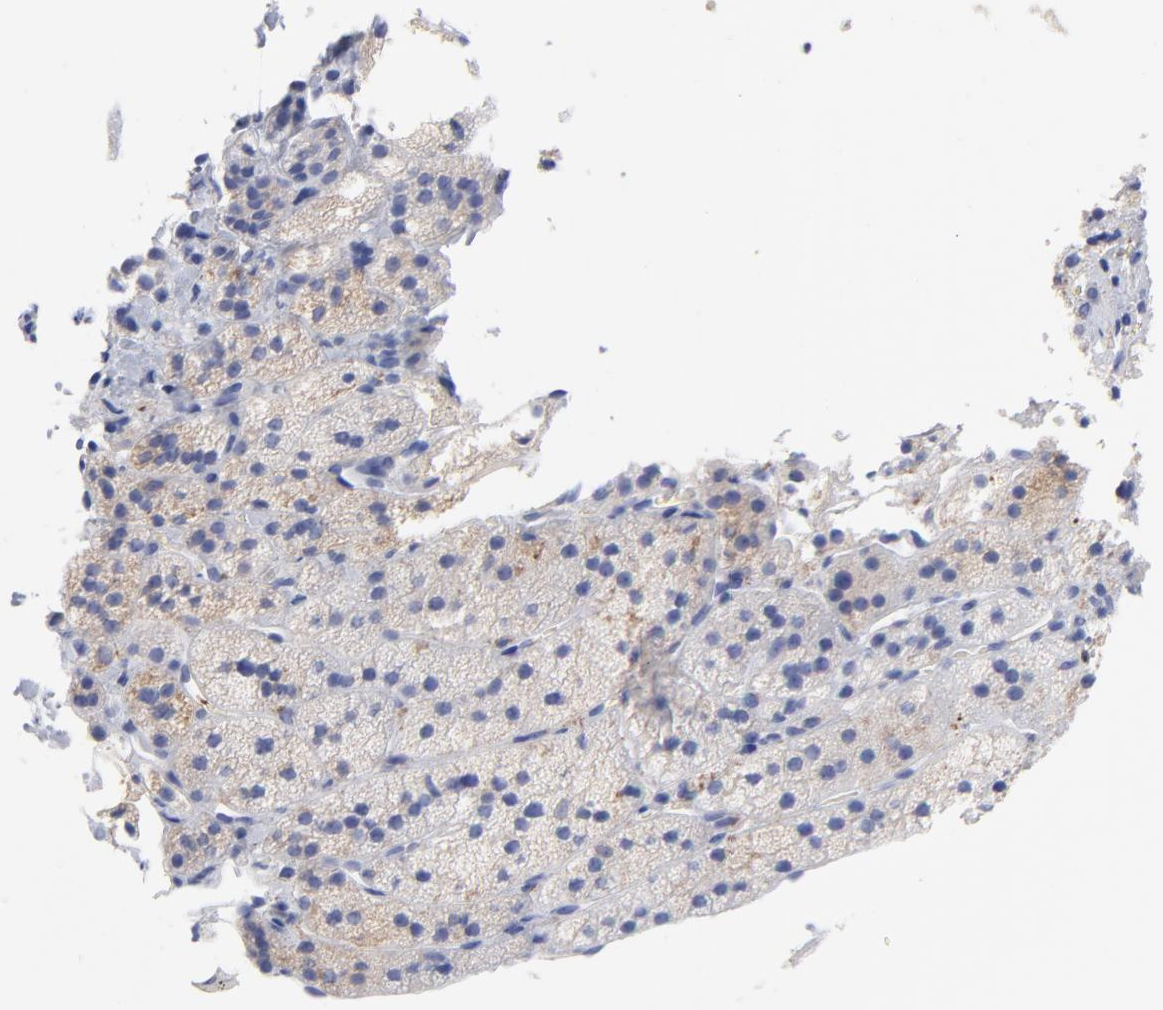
{"staining": {"intensity": "weak", "quantity": ">75%", "location": "cytoplasmic/membranous"}, "tissue": "adrenal gland", "cell_type": "Glandular cells", "image_type": "normal", "snomed": [{"axis": "morphology", "description": "Normal tissue, NOS"}, {"axis": "topography", "description": "Adrenal gland"}], "caption": "Weak cytoplasmic/membranous protein staining is present in about >75% of glandular cells in adrenal gland.", "gene": "ASL", "patient": {"sex": "female", "age": 44}}